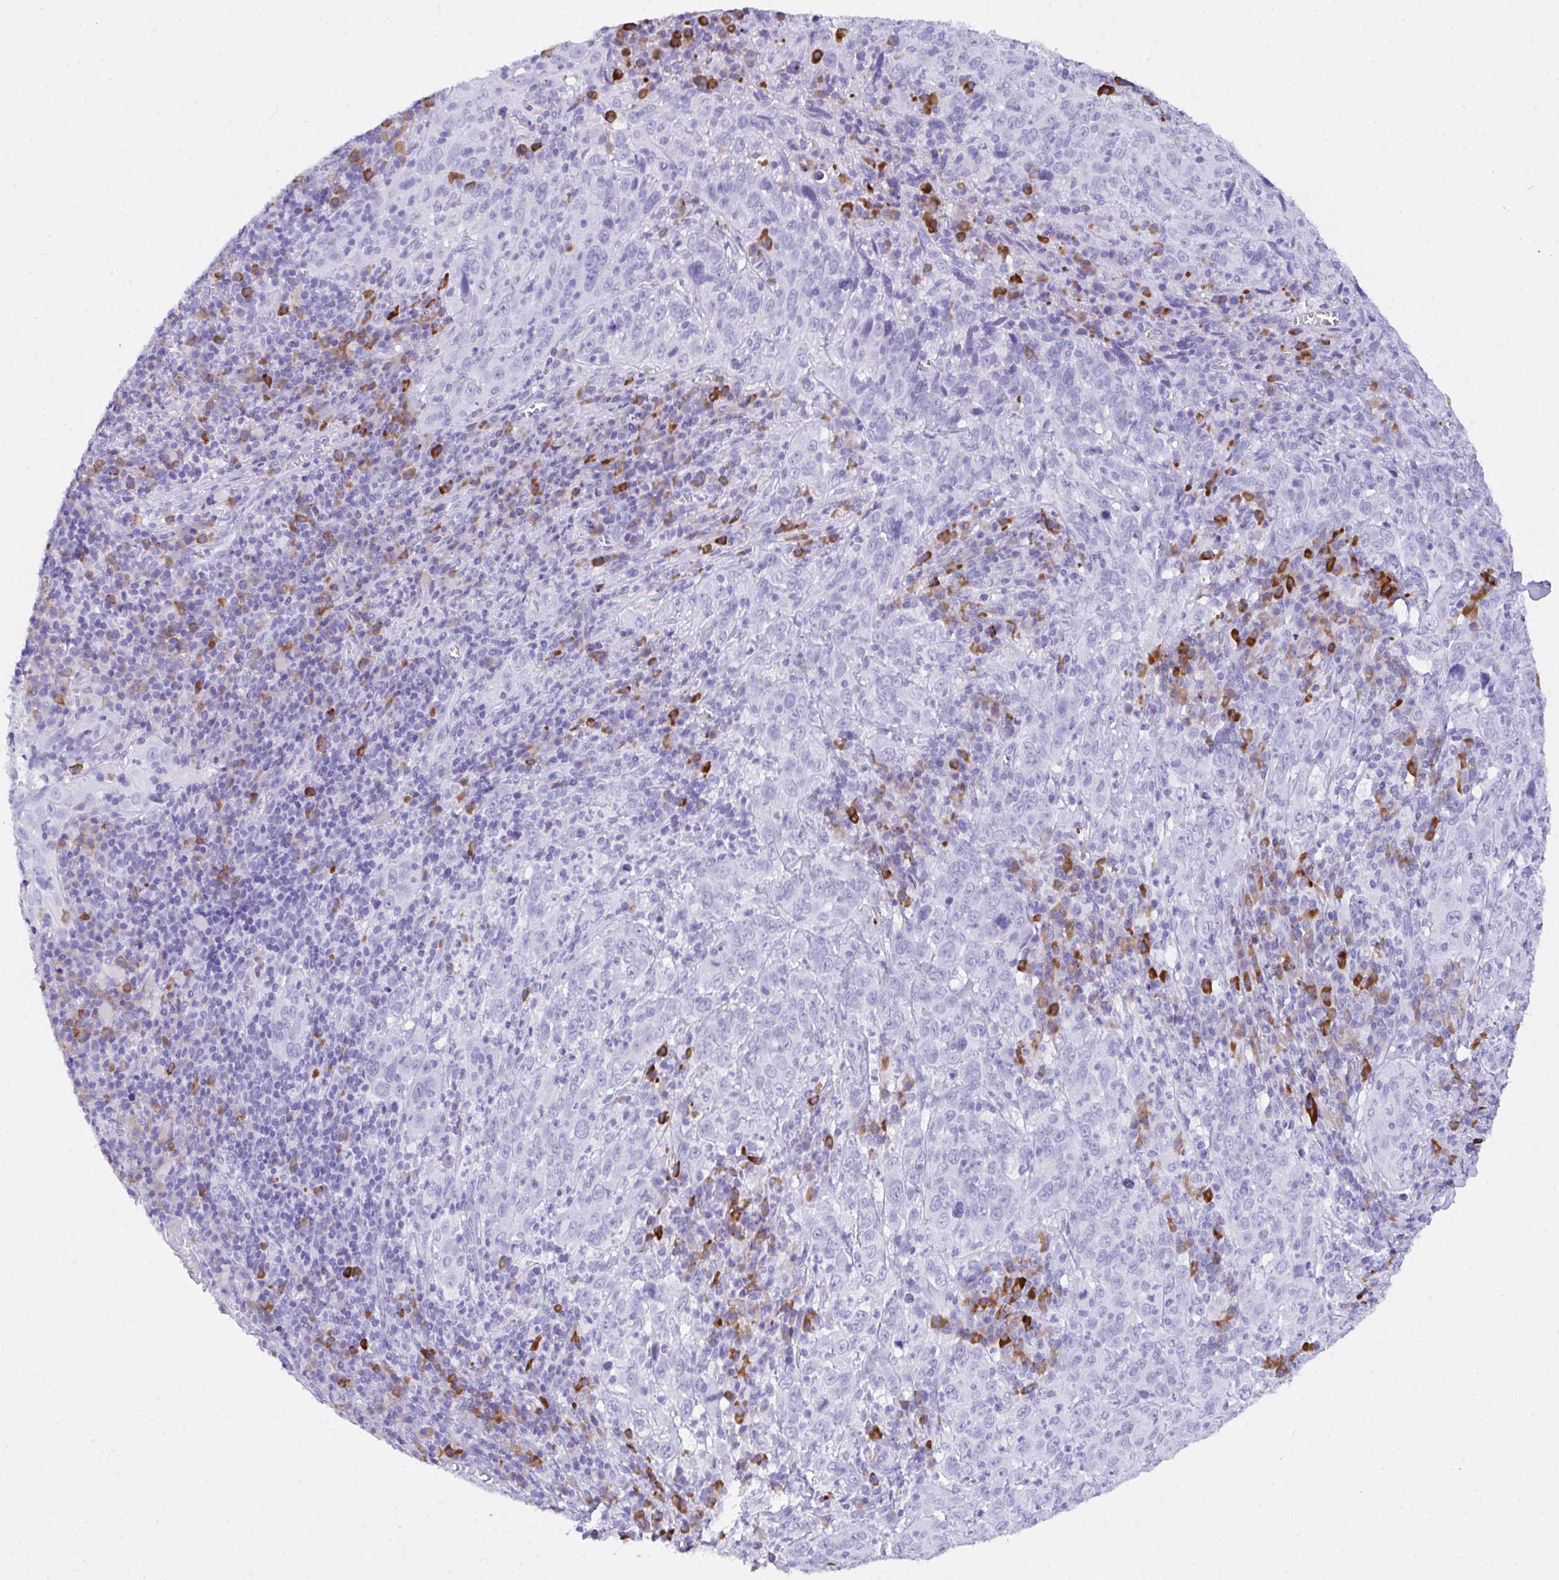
{"staining": {"intensity": "negative", "quantity": "none", "location": "none"}, "tissue": "cervical cancer", "cell_type": "Tumor cells", "image_type": "cancer", "snomed": [{"axis": "morphology", "description": "Squamous cell carcinoma, NOS"}, {"axis": "topography", "description": "Cervix"}], "caption": "There is no significant positivity in tumor cells of cervical cancer.", "gene": "BEST4", "patient": {"sex": "female", "age": 46}}